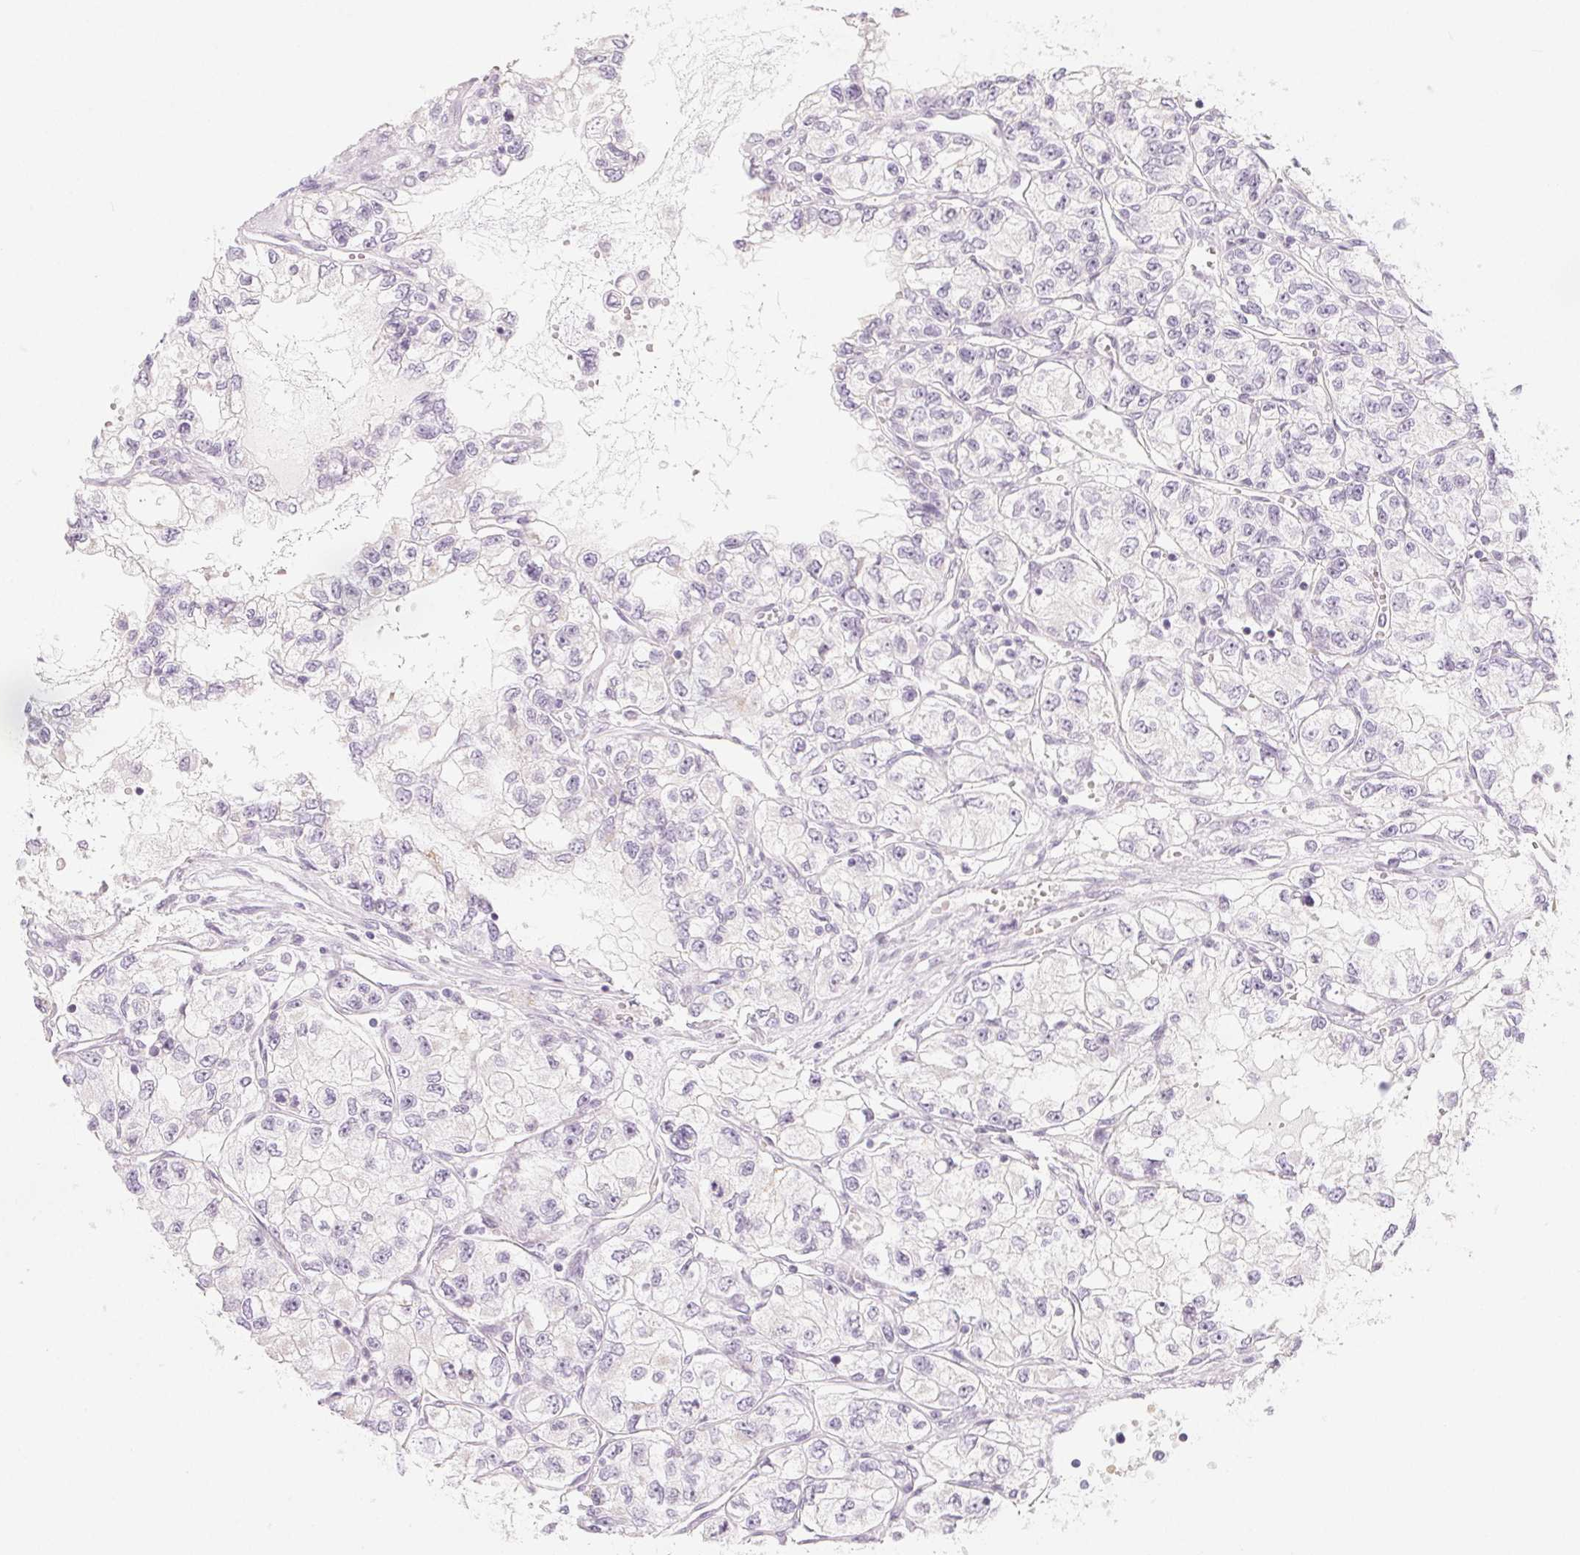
{"staining": {"intensity": "negative", "quantity": "none", "location": "none"}, "tissue": "renal cancer", "cell_type": "Tumor cells", "image_type": "cancer", "snomed": [{"axis": "morphology", "description": "Adenocarcinoma, NOS"}, {"axis": "topography", "description": "Kidney"}], "caption": "Image shows no protein expression in tumor cells of adenocarcinoma (renal) tissue.", "gene": "SH3GL2", "patient": {"sex": "female", "age": 59}}